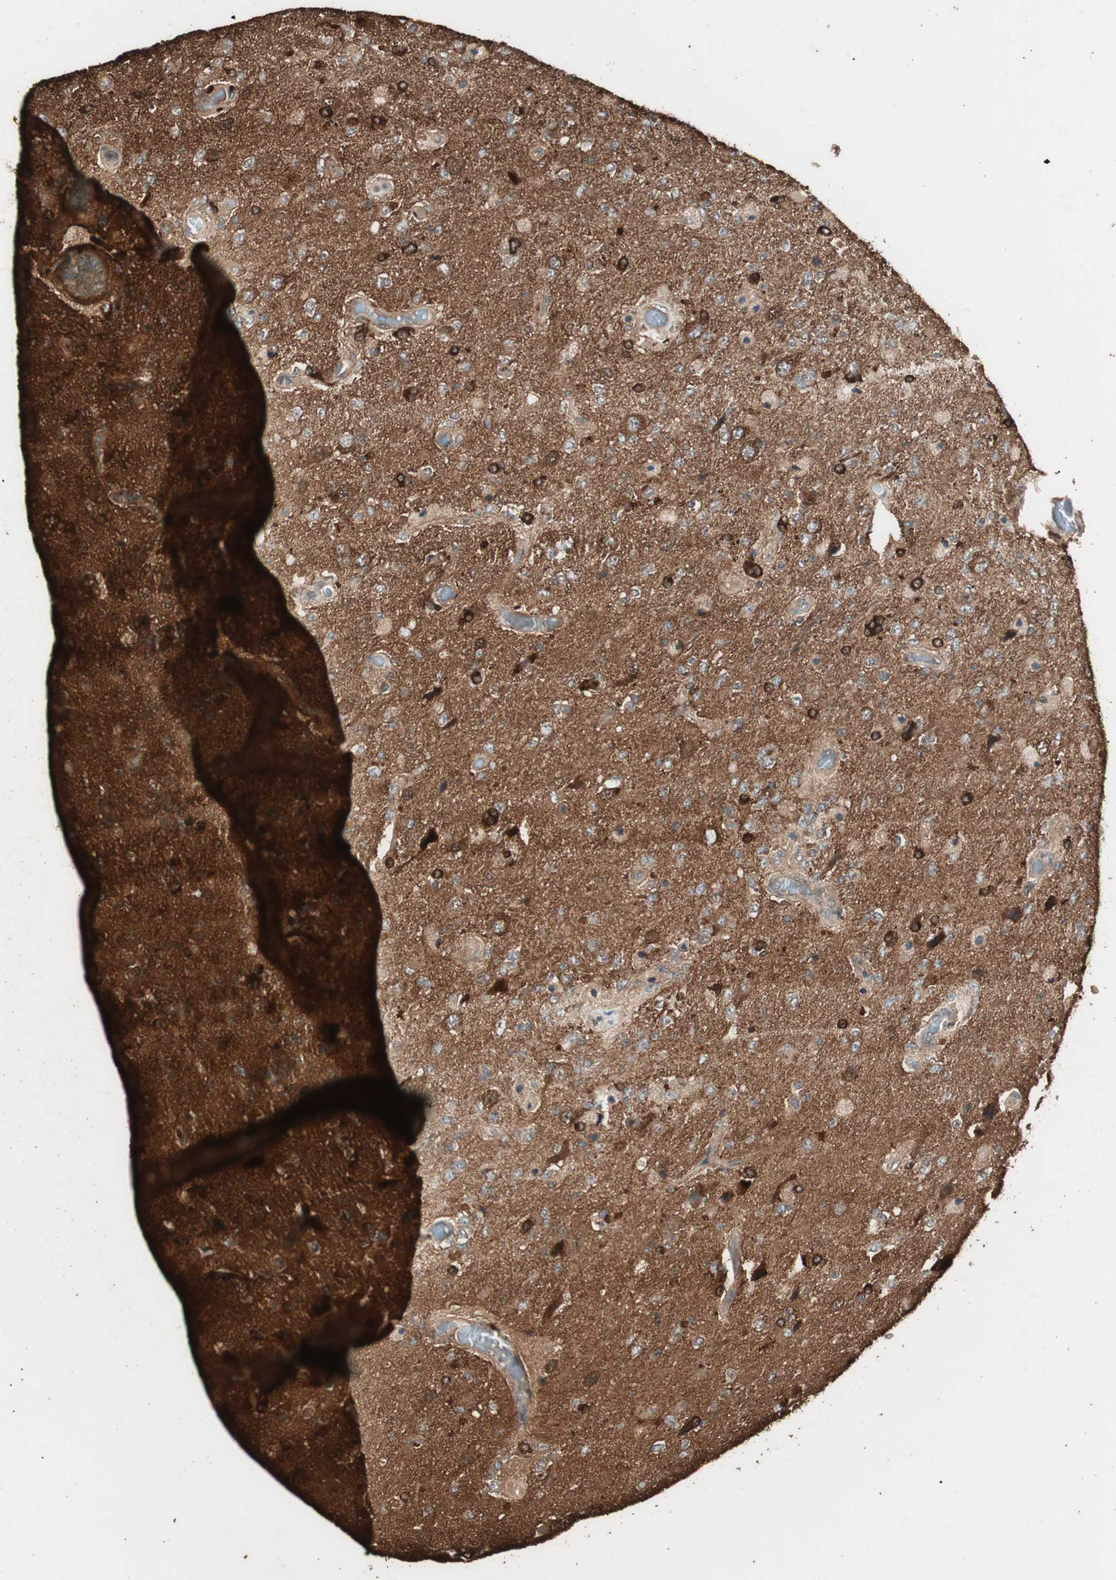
{"staining": {"intensity": "strong", "quantity": "25%-75%", "location": "cytoplasmic/membranous"}, "tissue": "glioma", "cell_type": "Tumor cells", "image_type": "cancer", "snomed": [{"axis": "morphology", "description": "Normal tissue, NOS"}, {"axis": "morphology", "description": "Glioma, malignant, High grade"}, {"axis": "topography", "description": "Cerebral cortex"}], "caption": "Malignant high-grade glioma was stained to show a protein in brown. There is high levels of strong cytoplasmic/membranous staining in about 25%-75% of tumor cells.", "gene": "CCN4", "patient": {"sex": "male", "age": 77}}